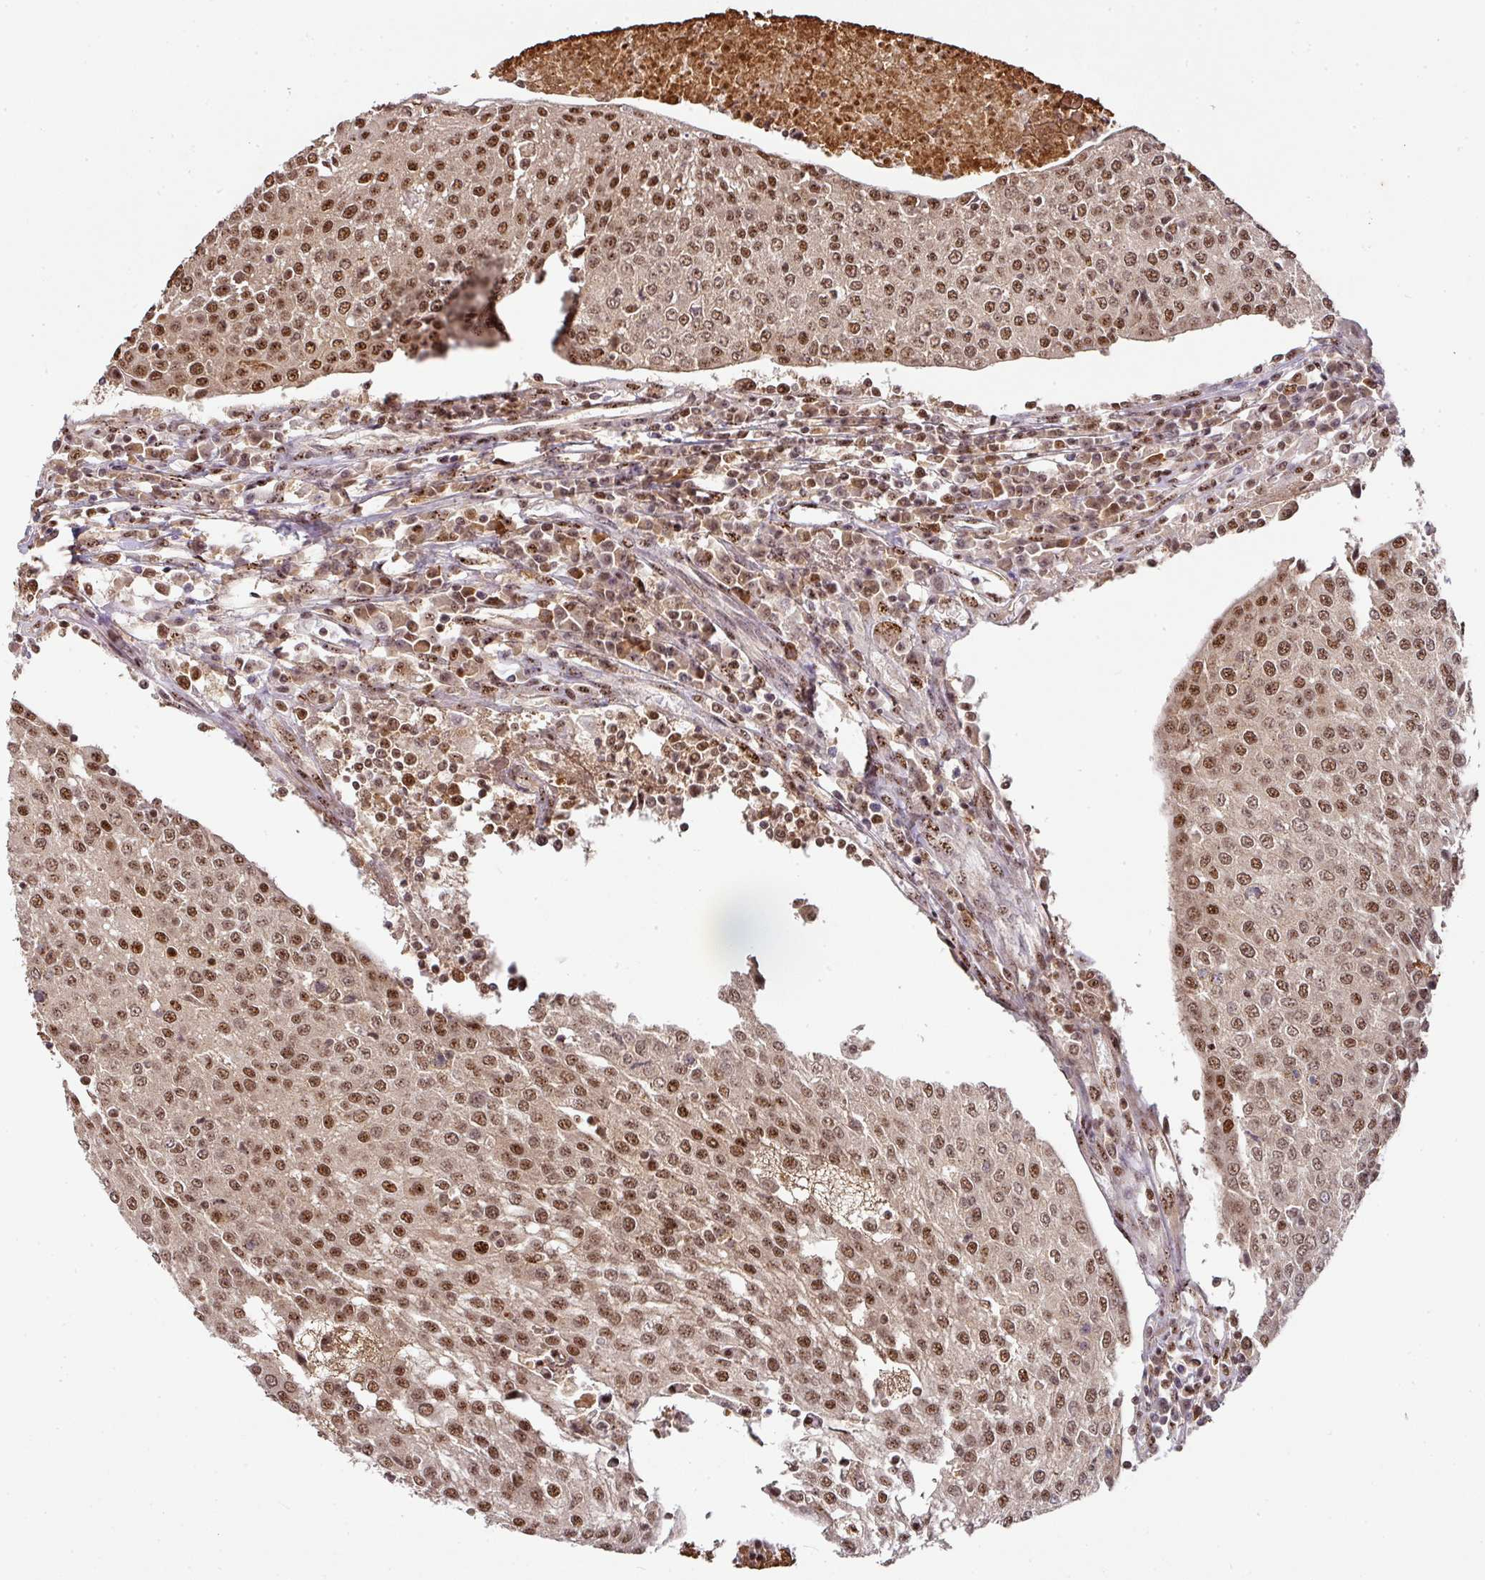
{"staining": {"intensity": "moderate", "quantity": ">75%", "location": "nuclear"}, "tissue": "urothelial cancer", "cell_type": "Tumor cells", "image_type": "cancer", "snomed": [{"axis": "morphology", "description": "Urothelial carcinoma, High grade"}, {"axis": "topography", "description": "Urinary bladder"}], "caption": "Urothelial carcinoma (high-grade) was stained to show a protein in brown. There is medium levels of moderate nuclear staining in about >75% of tumor cells.", "gene": "RANBP9", "patient": {"sex": "female", "age": 85}}